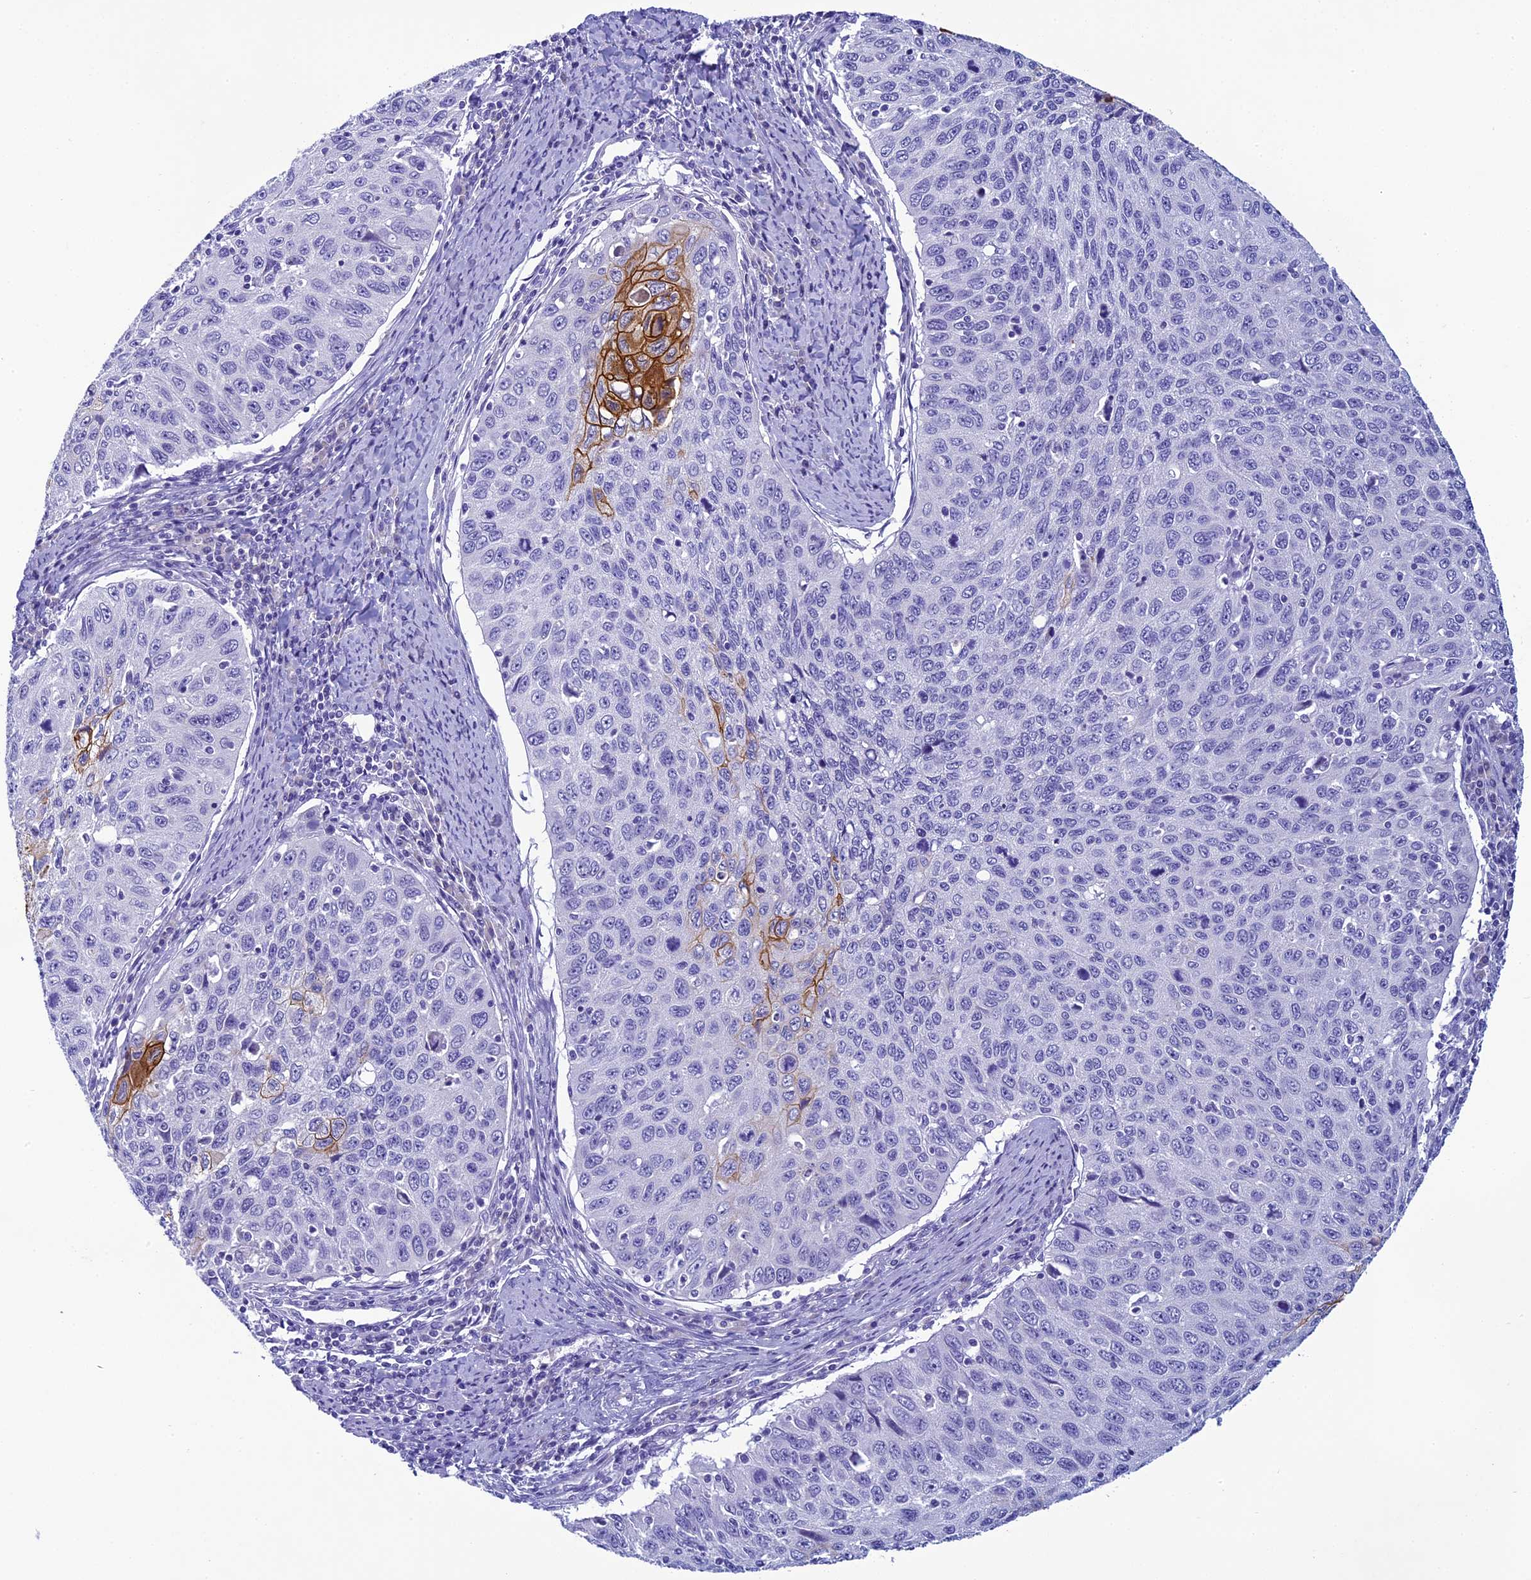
{"staining": {"intensity": "strong", "quantity": "<25%", "location": "cytoplasmic/membranous"}, "tissue": "cervical cancer", "cell_type": "Tumor cells", "image_type": "cancer", "snomed": [{"axis": "morphology", "description": "Squamous cell carcinoma, NOS"}, {"axis": "topography", "description": "Cervix"}], "caption": "This histopathology image reveals immunohistochemistry staining of human squamous cell carcinoma (cervical), with medium strong cytoplasmic/membranous expression in approximately <25% of tumor cells.", "gene": "SCEL", "patient": {"sex": "female", "age": 53}}